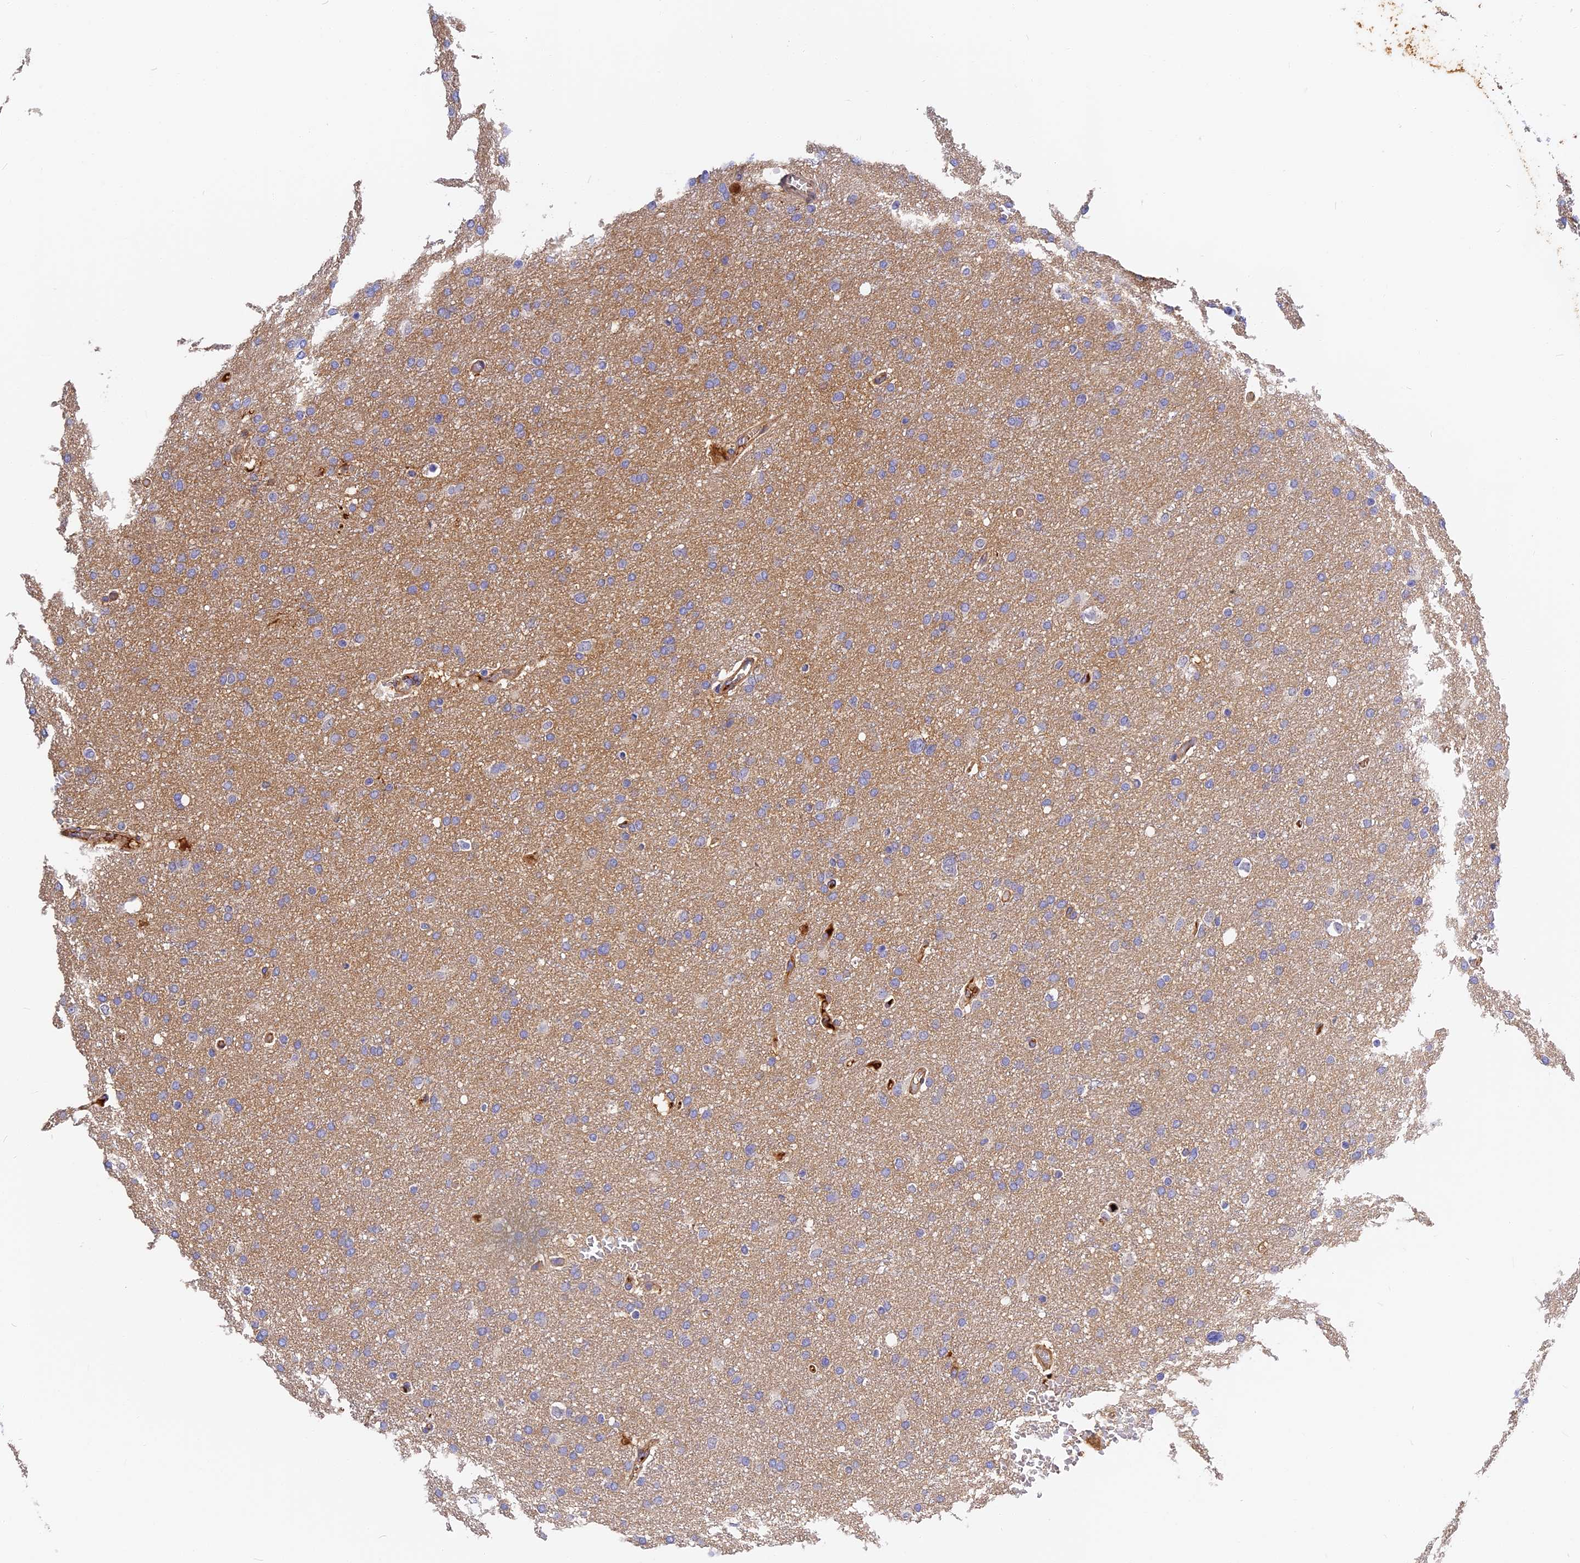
{"staining": {"intensity": "negative", "quantity": "none", "location": "none"}, "tissue": "glioma", "cell_type": "Tumor cells", "image_type": "cancer", "snomed": [{"axis": "morphology", "description": "Glioma, malignant, High grade"}, {"axis": "topography", "description": "Cerebral cortex"}], "caption": "IHC histopathology image of human glioma stained for a protein (brown), which exhibits no positivity in tumor cells. (IHC, brightfield microscopy, high magnification).", "gene": "ITIH1", "patient": {"sex": "female", "age": 36}}